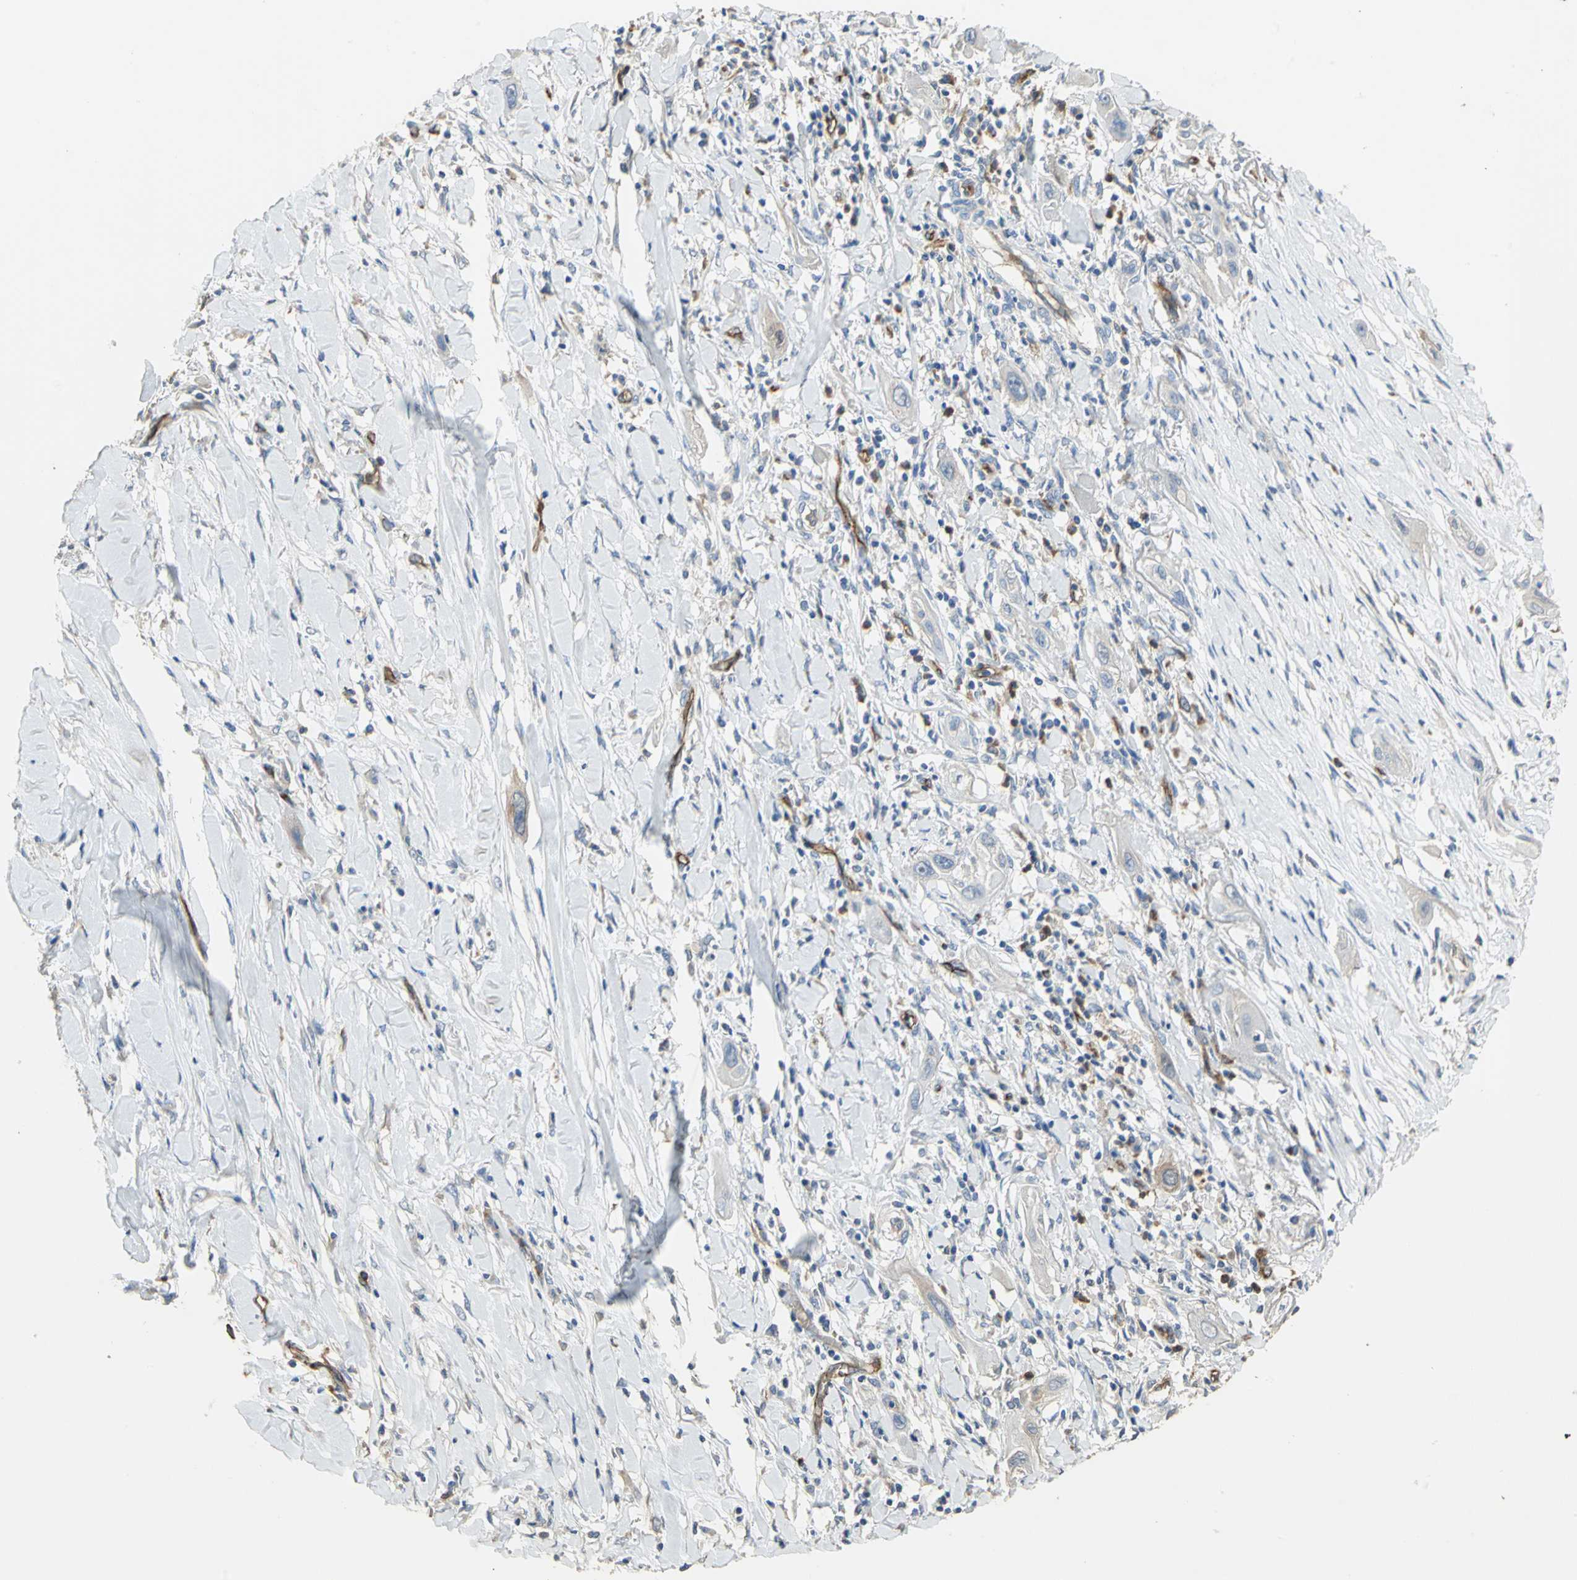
{"staining": {"intensity": "weak", "quantity": "<25%", "location": "cytoplasmic/membranous"}, "tissue": "lung cancer", "cell_type": "Tumor cells", "image_type": "cancer", "snomed": [{"axis": "morphology", "description": "Squamous cell carcinoma, NOS"}, {"axis": "topography", "description": "Lung"}], "caption": "This is a histopathology image of immunohistochemistry staining of lung cancer (squamous cell carcinoma), which shows no staining in tumor cells.", "gene": "DLGAP5", "patient": {"sex": "female", "age": 47}}